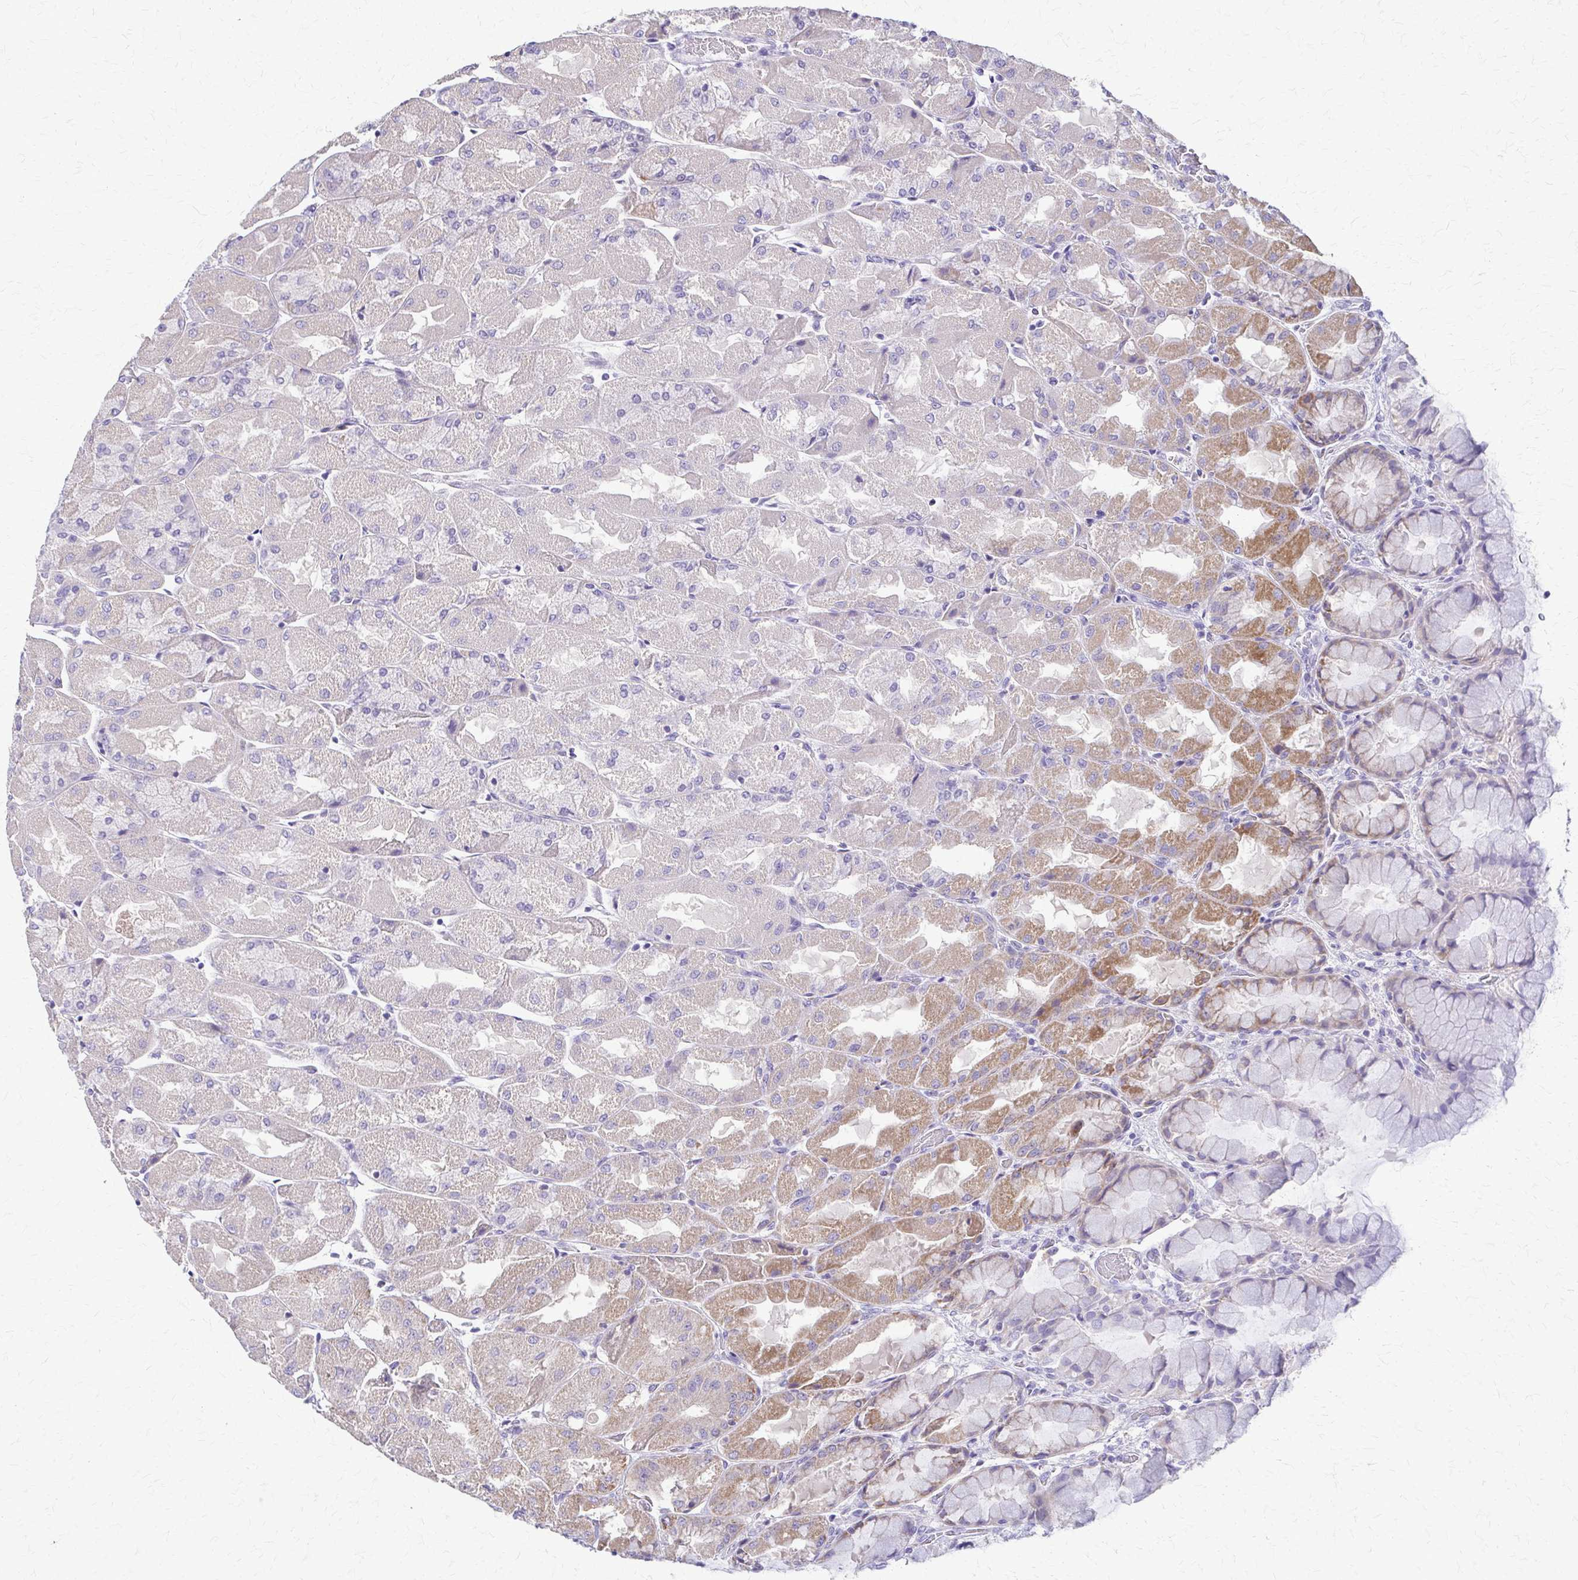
{"staining": {"intensity": "moderate", "quantity": "25%-75%", "location": "cytoplasmic/membranous"}, "tissue": "stomach", "cell_type": "Glandular cells", "image_type": "normal", "snomed": [{"axis": "morphology", "description": "Normal tissue, NOS"}, {"axis": "topography", "description": "Stomach"}], "caption": "Protein staining of normal stomach demonstrates moderate cytoplasmic/membranous positivity in approximately 25%-75% of glandular cells. The protein of interest is shown in brown color, while the nuclei are stained blue.", "gene": "SAMD13", "patient": {"sex": "female", "age": 61}}